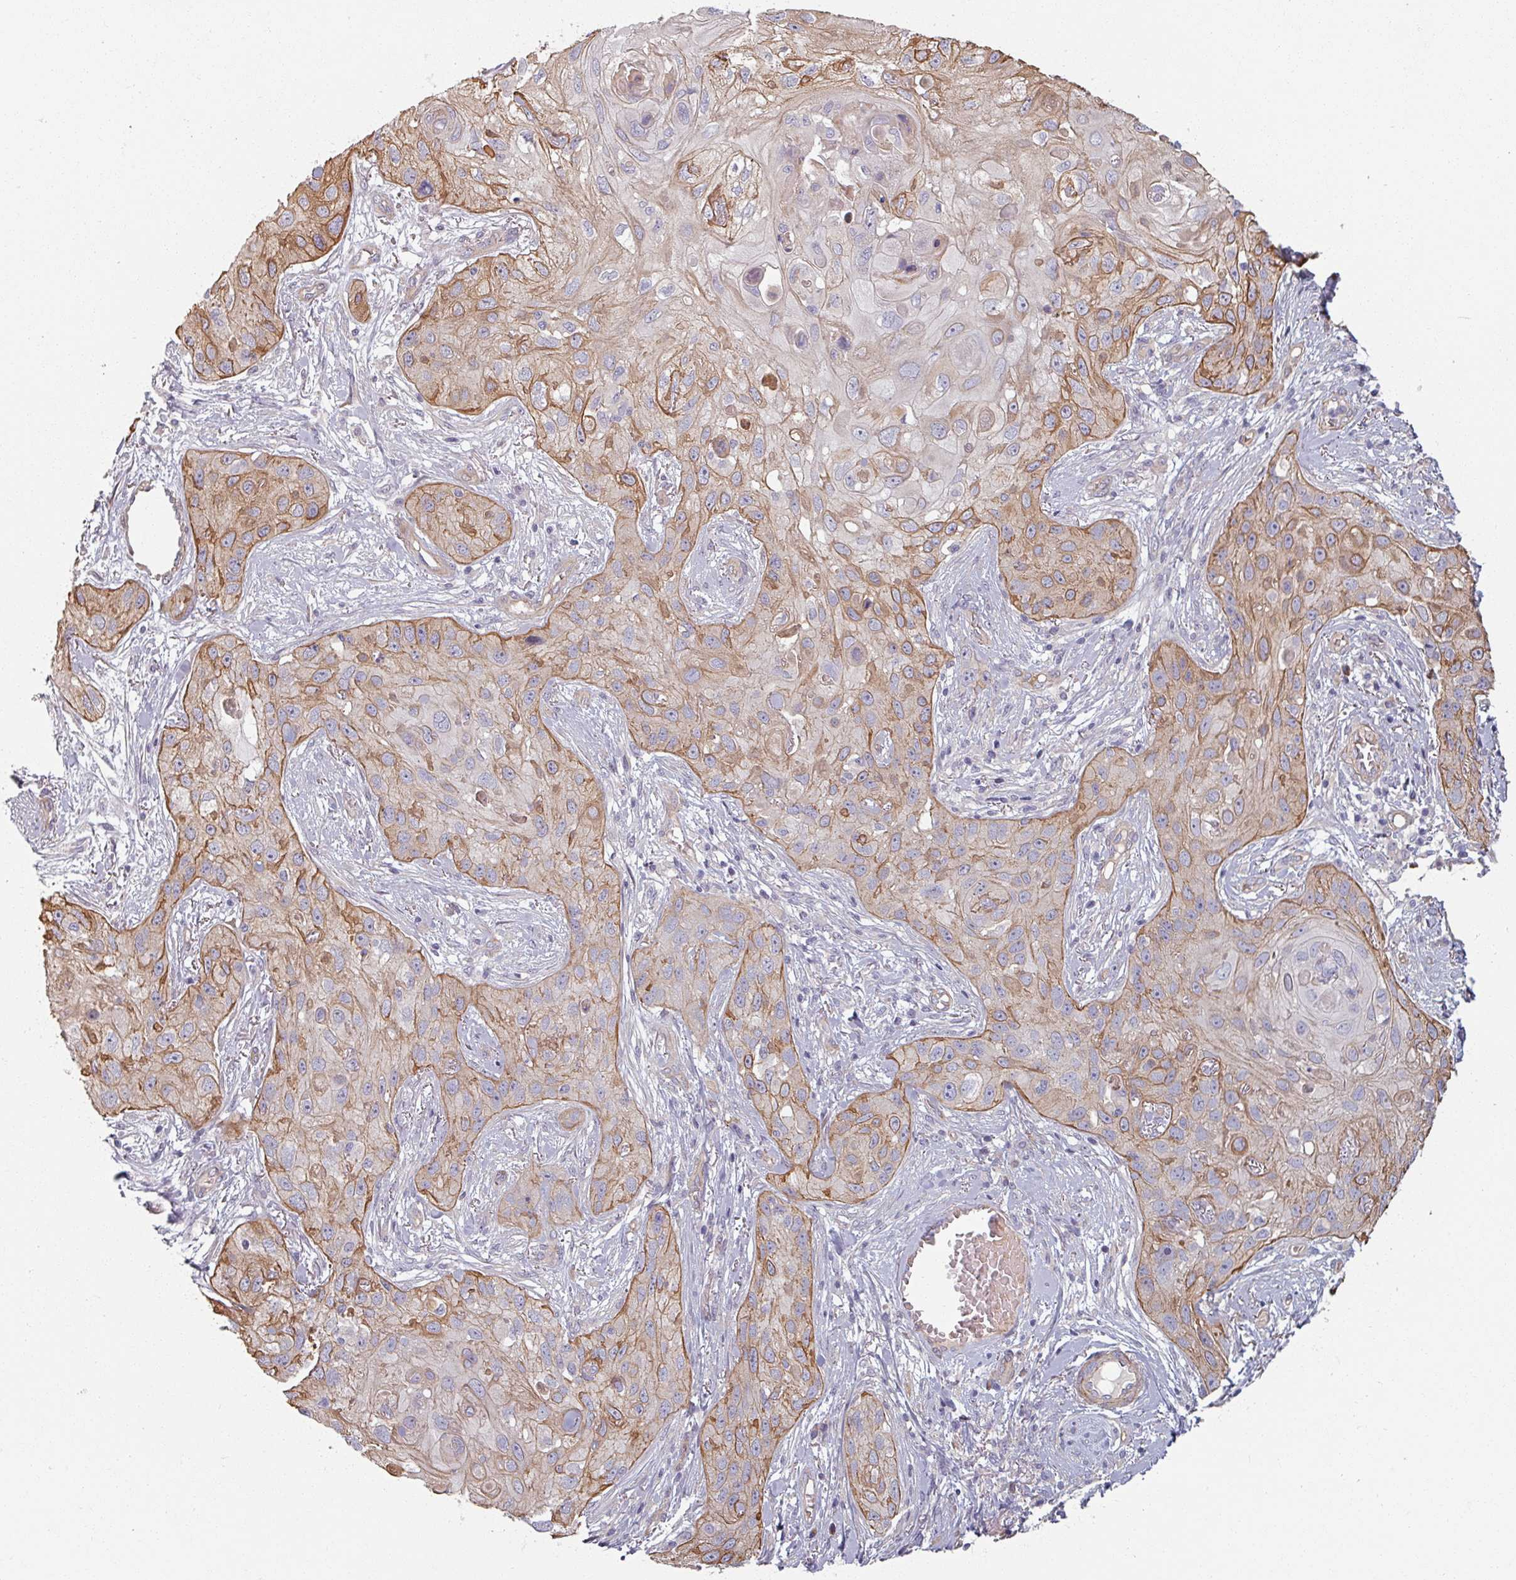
{"staining": {"intensity": "moderate", "quantity": "25%-75%", "location": "cytoplasmic/membranous"}, "tissue": "skin cancer", "cell_type": "Tumor cells", "image_type": "cancer", "snomed": [{"axis": "morphology", "description": "Squamous cell carcinoma, NOS"}, {"axis": "topography", "description": "Skin"}, {"axis": "topography", "description": "Vulva"}], "caption": "A brown stain shows moderate cytoplasmic/membranous expression of a protein in skin cancer (squamous cell carcinoma) tumor cells.", "gene": "C4BPB", "patient": {"sex": "female", "age": 86}}